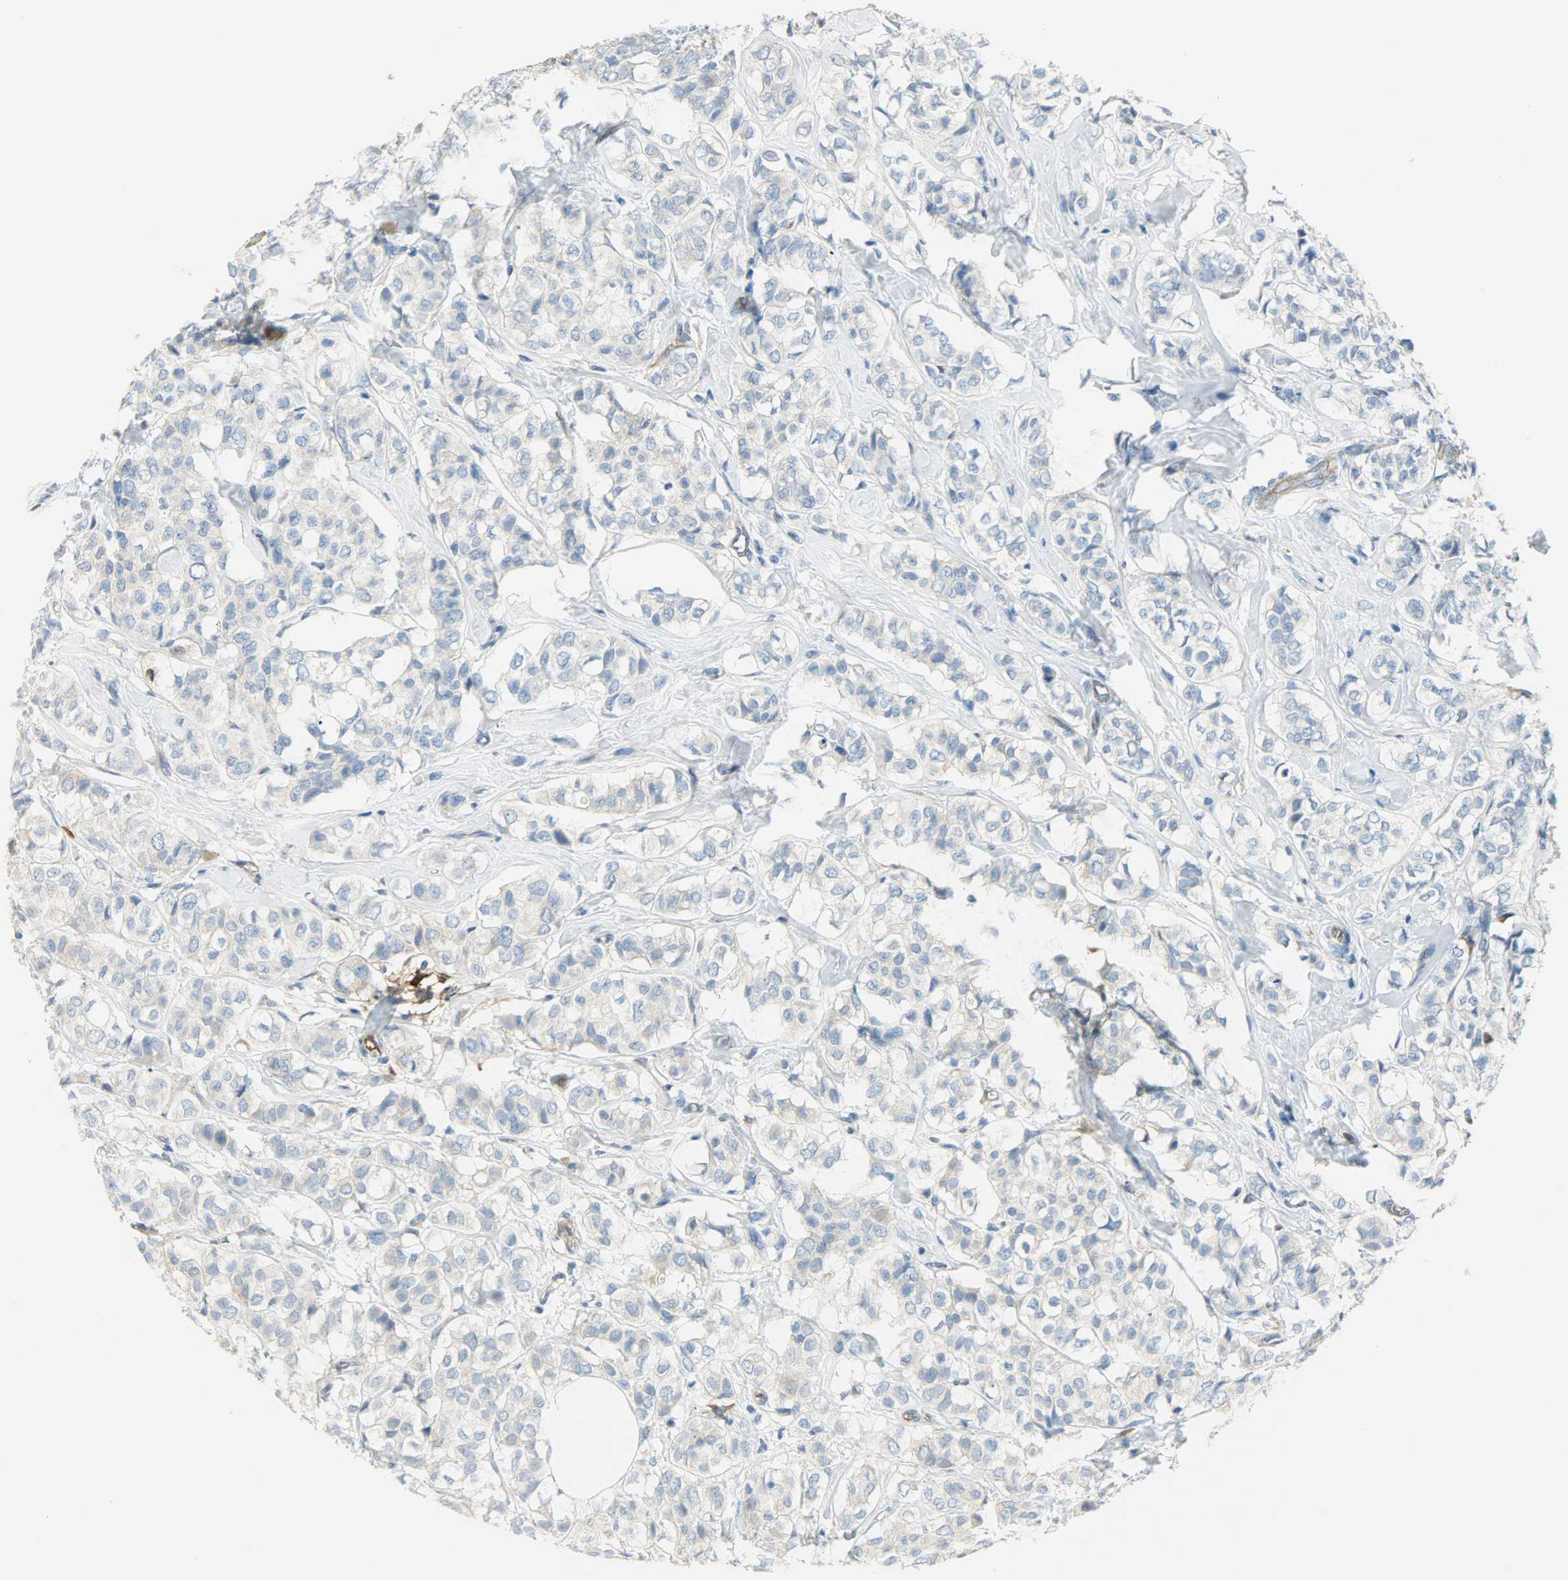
{"staining": {"intensity": "negative", "quantity": "none", "location": "none"}, "tissue": "breast cancer", "cell_type": "Tumor cells", "image_type": "cancer", "snomed": [{"axis": "morphology", "description": "Lobular carcinoma"}, {"axis": "topography", "description": "Breast"}], "caption": "The immunohistochemistry (IHC) histopathology image has no significant positivity in tumor cells of lobular carcinoma (breast) tissue.", "gene": "WARS1", "patient": {"sex": "female", "age": 60}}